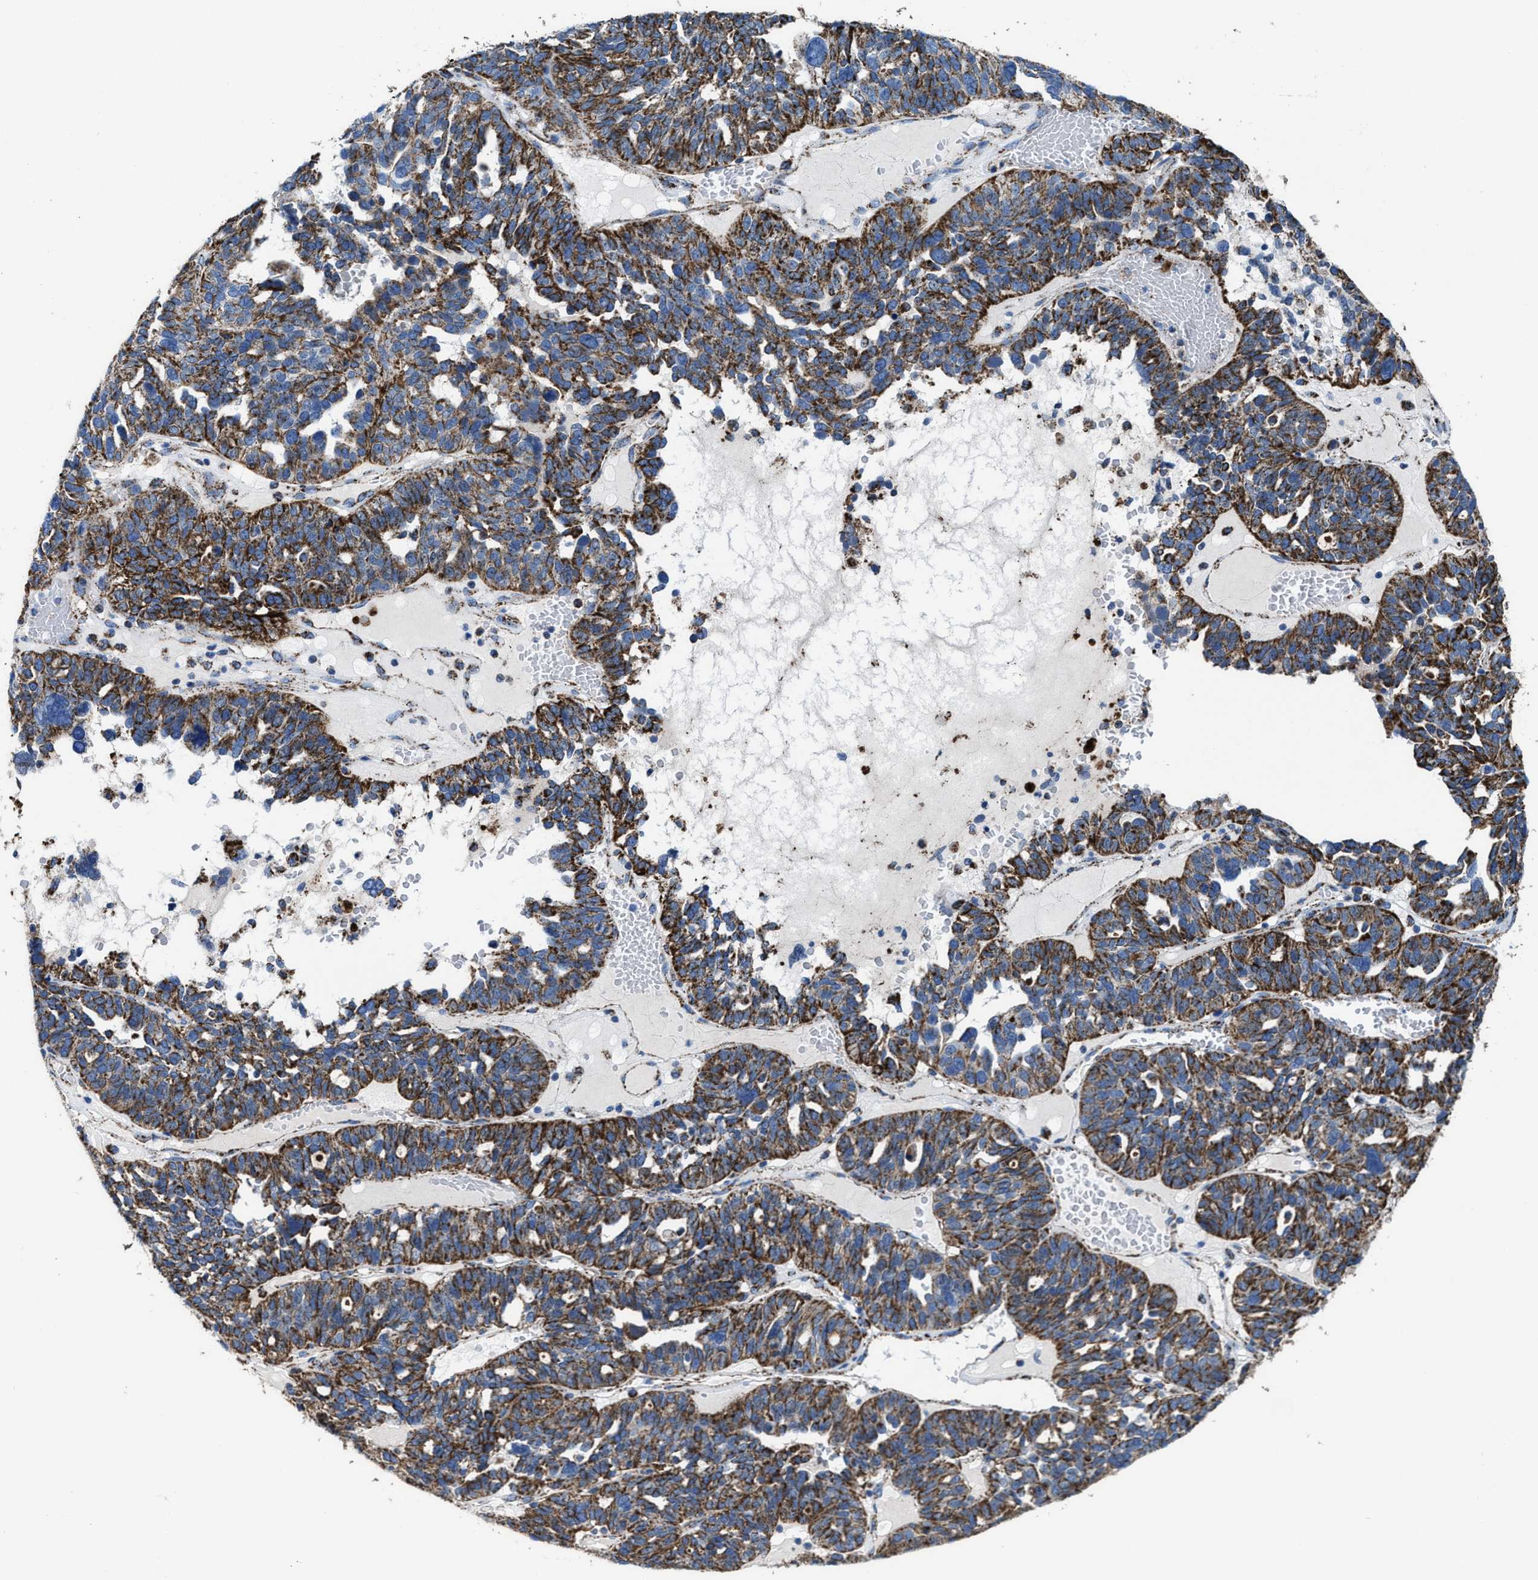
{"staining": {"intensity": "strong", "quantity": ">75%", "location": "cytoplasmic/membranous"}, "tissue": "ovarian cancer", "cell_type": "Tumor cells", "image_type": "cancer", "snomed": [{"axis": "morphology", "description": "Cystadenocarcinoma, serous, NOS"}, {"axis": "topography", "description": "Ovary"}], "caption": "The histopathology image displays immunohistochemical staining of serous cystadenocarcinoma (ovarian). There is strong cytoplasmic/membranous staining is appreciated in about >75% of tumor cells. (DAB IHC, brown staining for protein, blue staining for nuclei).", "gene": "ALDH1B1", "patient": {"sex": "female", "age": 59}}